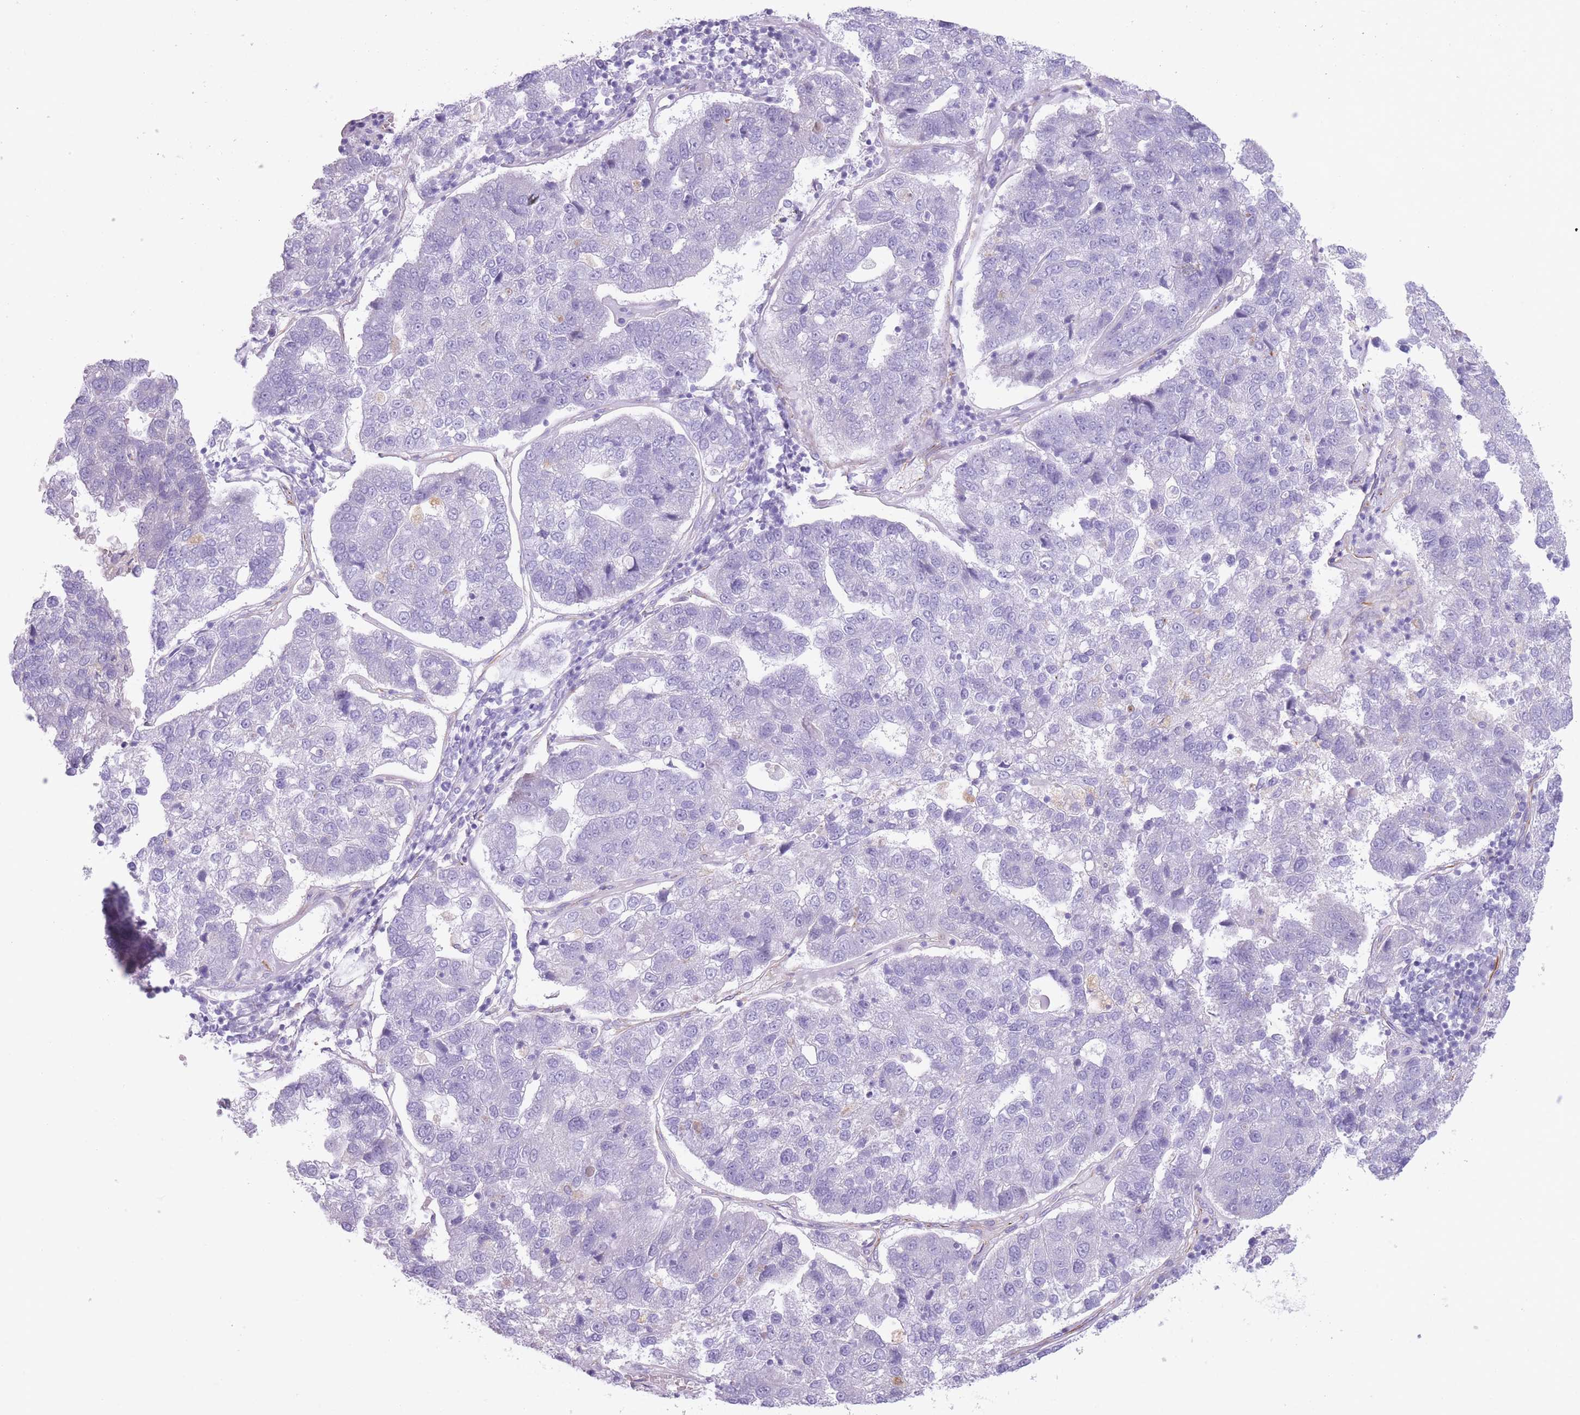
{"staining": {"intensity": "negative", "quantity": "none", "location": "none"}, "tissue": "pancreatic cancer", "cell_type": "Tumor cells", "image_type": "cancer", "snomed": [{"axis": "morphology", "description": "Adenocarcinoma, NOS"}, {"axis": "topography", "description": "Pancreas"}], "caption": "A high-resolution photomicrograph shows immunohistochemistry staining of pancreatic cancer, which reveals no significant positivity in tumor cells. (DAB (3,3'-diaminobenzidine) immunohistochemistry (IHC), high magnification).", "gene": "PTCD1", "patient": {"sex": "female", "age": 61}}